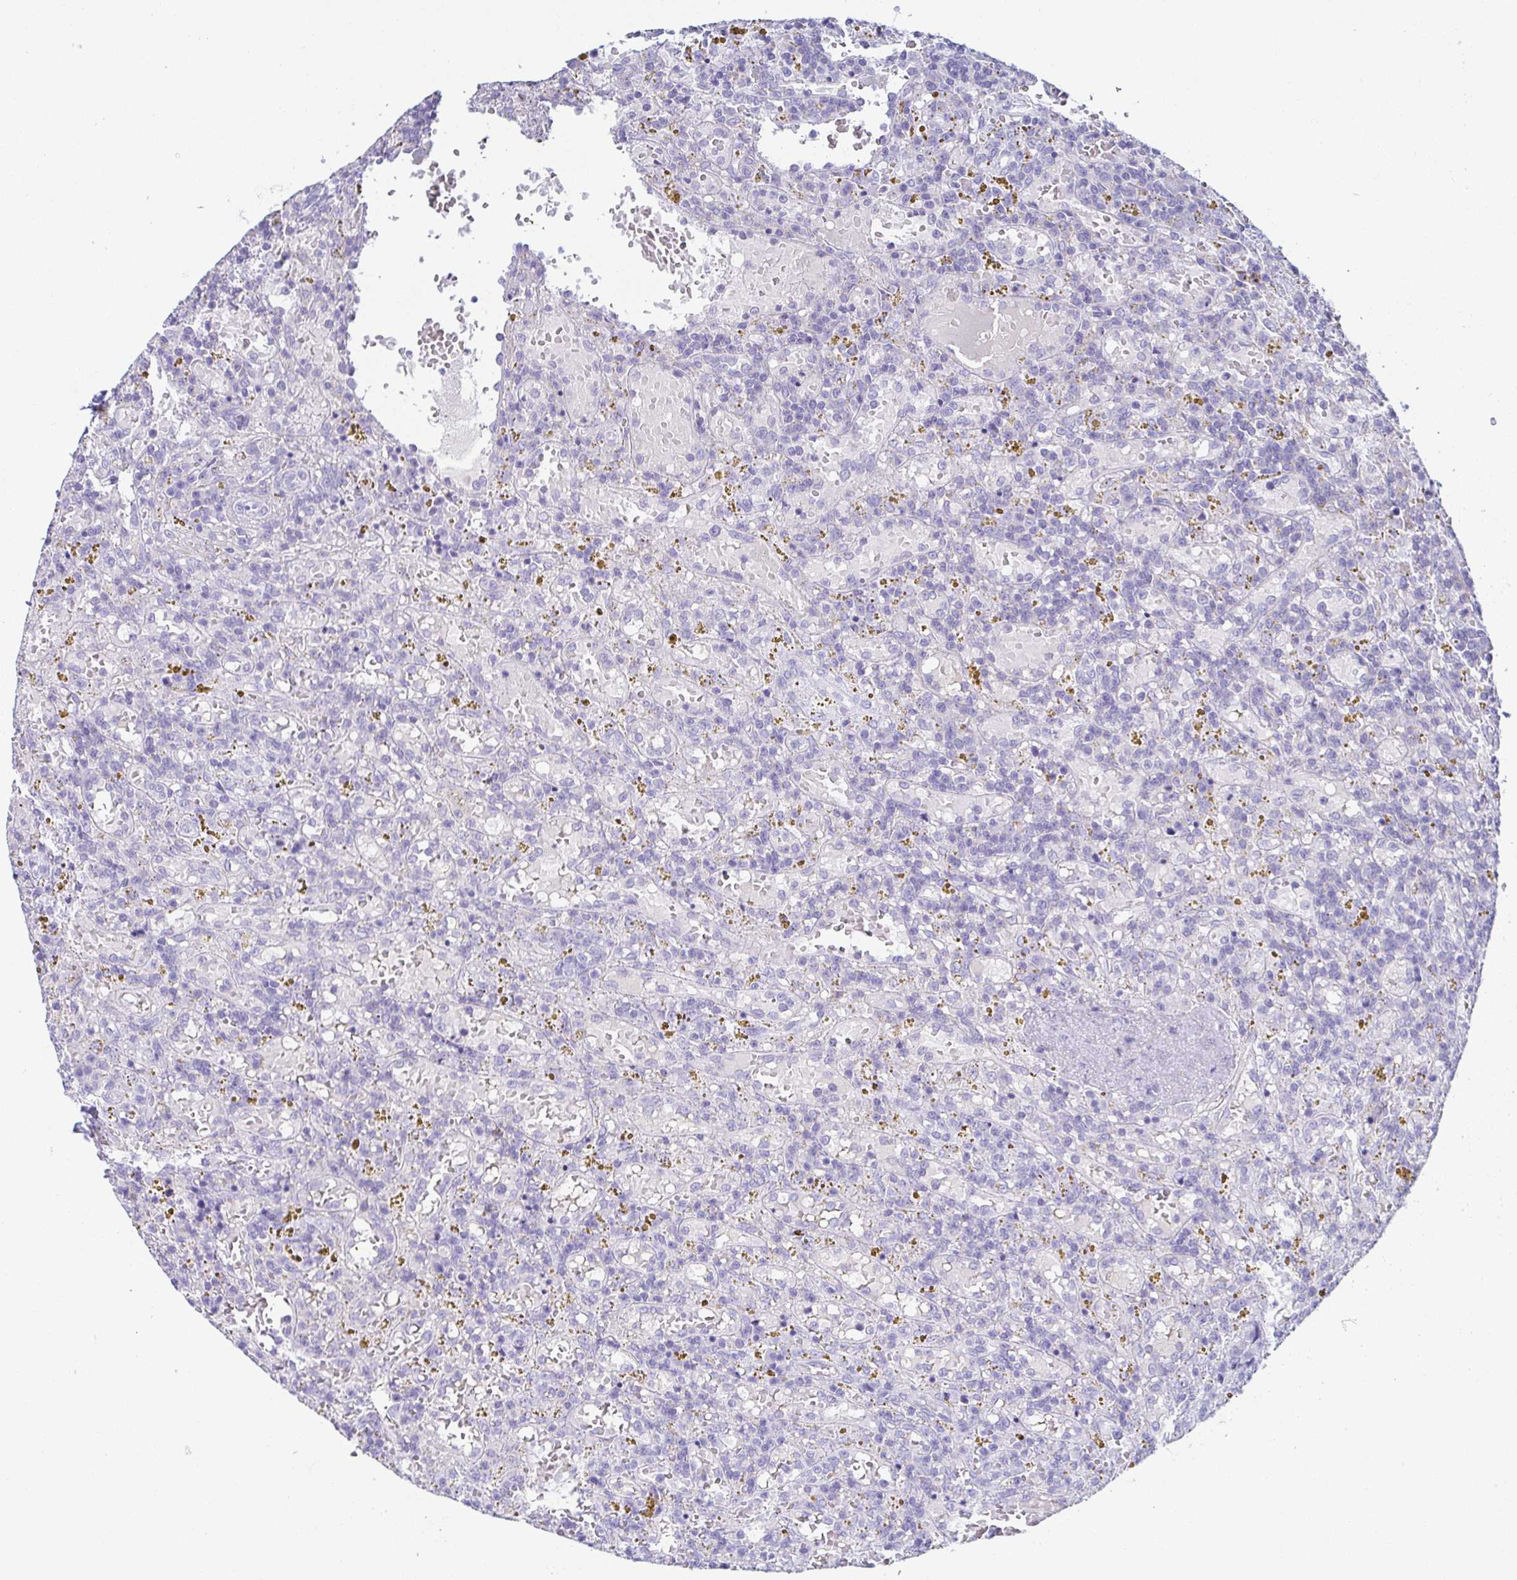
{"staining": {"intensity": "negative", "quantity": "none", "location": "none"}, "tissue": "lymphoma", "cell_type": "Tumor cells", "image_type": "cancer", "snomed": [{"axis": "morphology", "description": "Malignant lymphoma, non-Hodgkin's type, Low grade"}, {"axis": "topography", "description": "Spleen"}], "caption": "The histopathology image exhibits no staining of tumor cells in low-grade malignant lymphoma, non-Hodgkin's type. (Brightfield microscopy of DAB immunohistochemistry (IHC) at high magnification).", "gene": "ZG16B", "patient": {"sex": "female", "age": 65}}